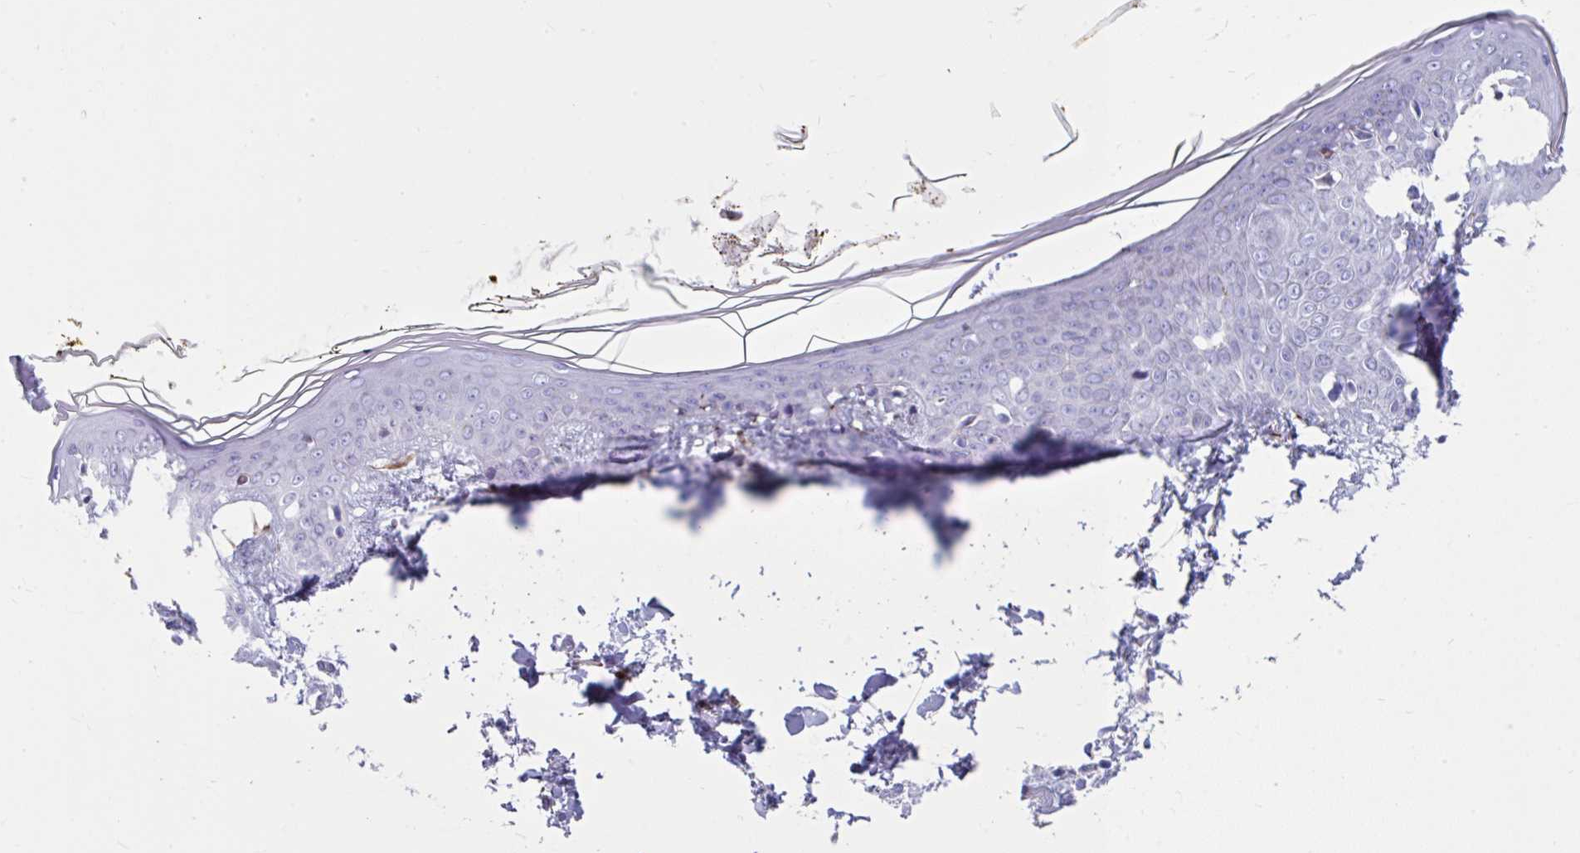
{"staining": {"intensity": "negative", "quantity": "none", "location": "none"}, "tissue": "skin", "cell_type": "Fibroblasts", "image_type": "normal", "snomed": [{"axis": "morphology", "description": "Normal tissue, NOS"}, {"axis": "topography", "description": "Skin"}], "caption": "Immunohistochemistry (IHC) micrograph of normal skin: skin stained with DAB exhibits no significant protein staining in fibroblasts.", "gene": "GRXCR2", "patient": {"sex": "female", "age": 34}}